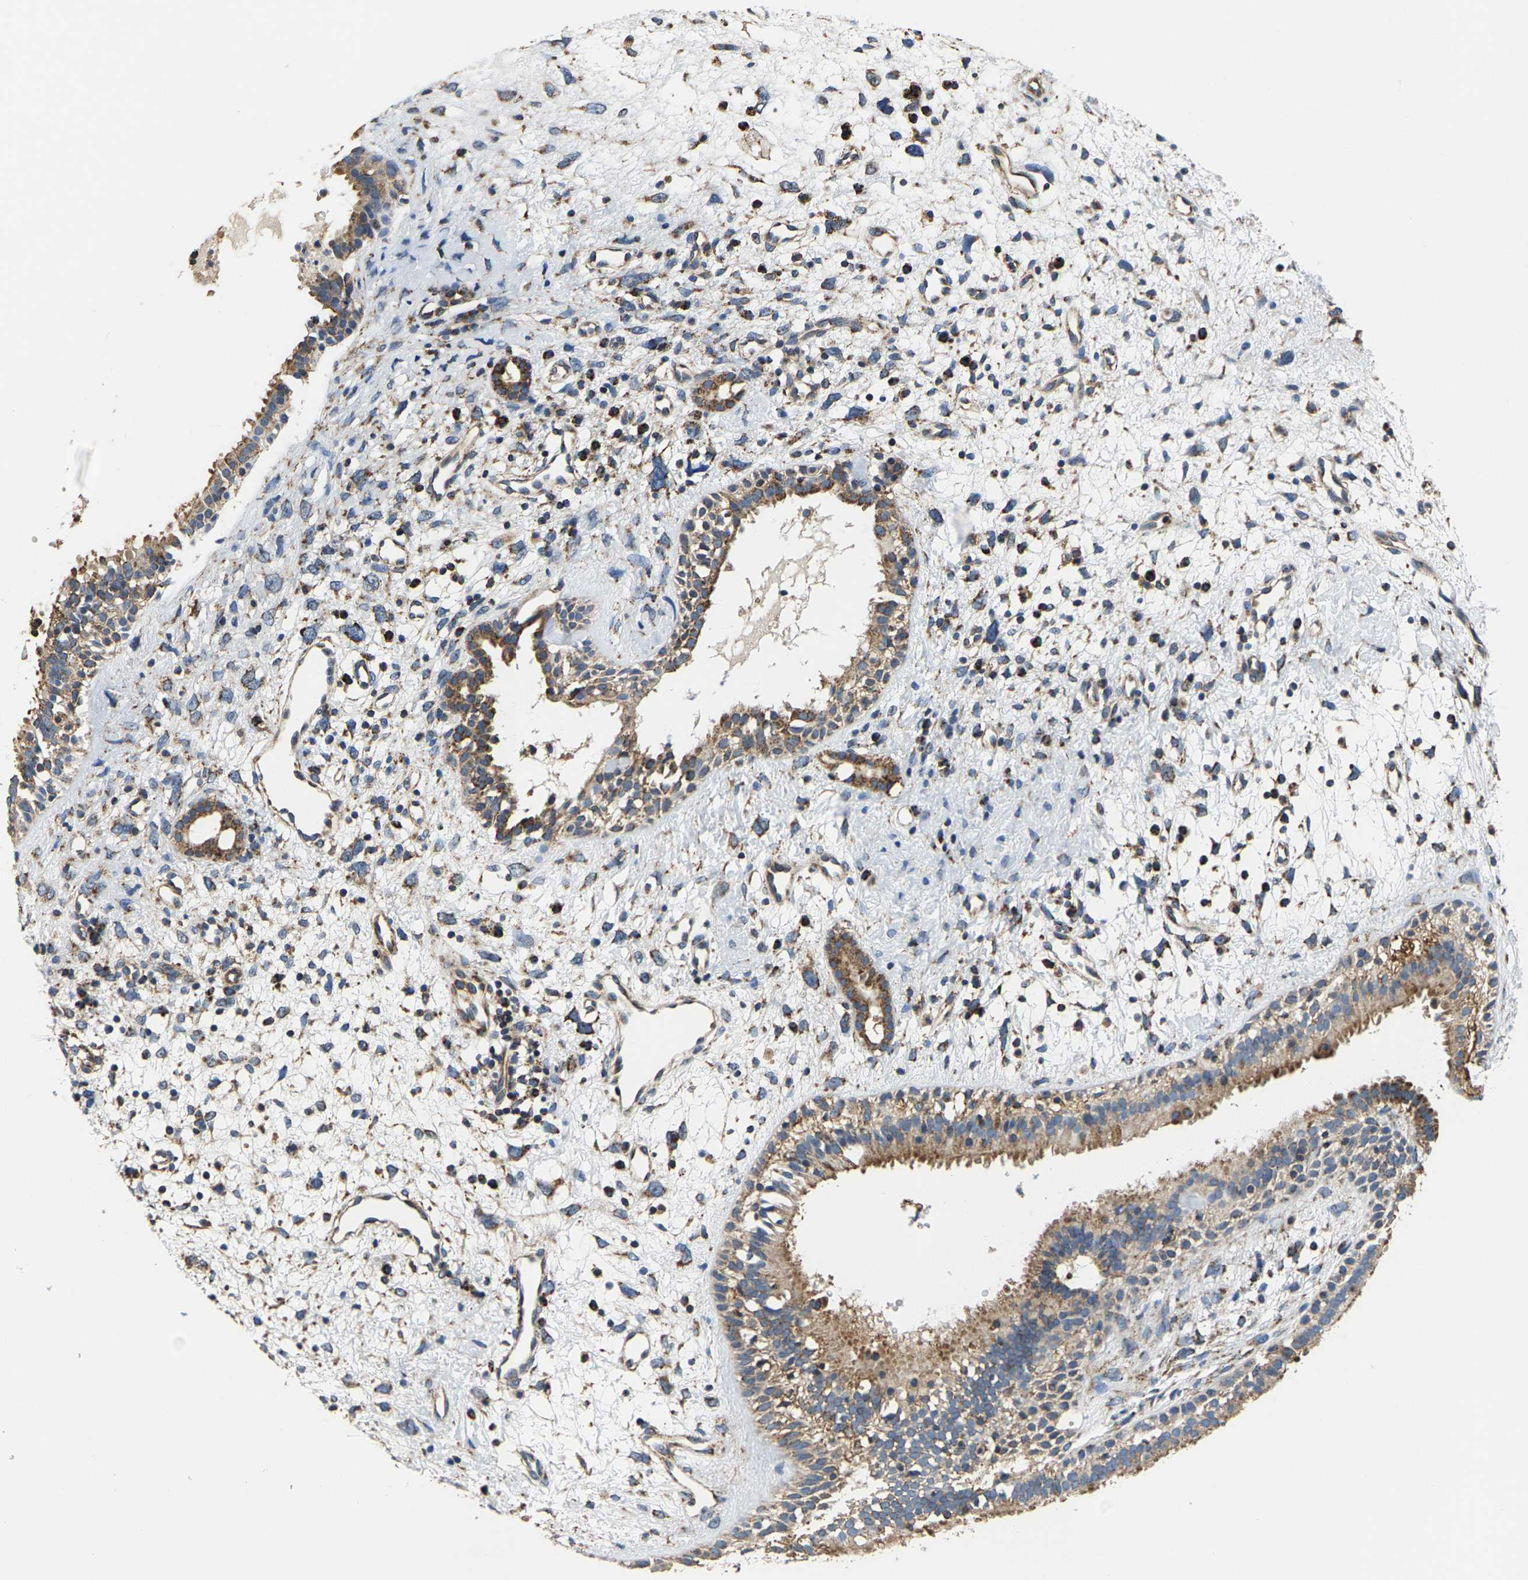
{"staining": {"intensity": "strong", "quantity": ">75%", "location": "cytoplasmic/membranous"}, "tissue": "nasopharynx", "cell_type": "Respiratory epithelial cells", "image_type": "normal", "snomed": [{"axis": "morphology", "description": "Normal tissue, NOS"}, {"axis": "topography", "description": "Nasopharynx"}], "caption": "Strong cytoplasmic/membranous positivity is seen in about >75% of respiratory epithelial cells in benign nasopharynx.", "gene": "SHMT2", "patient": {"sex": "male", "age": 22}}